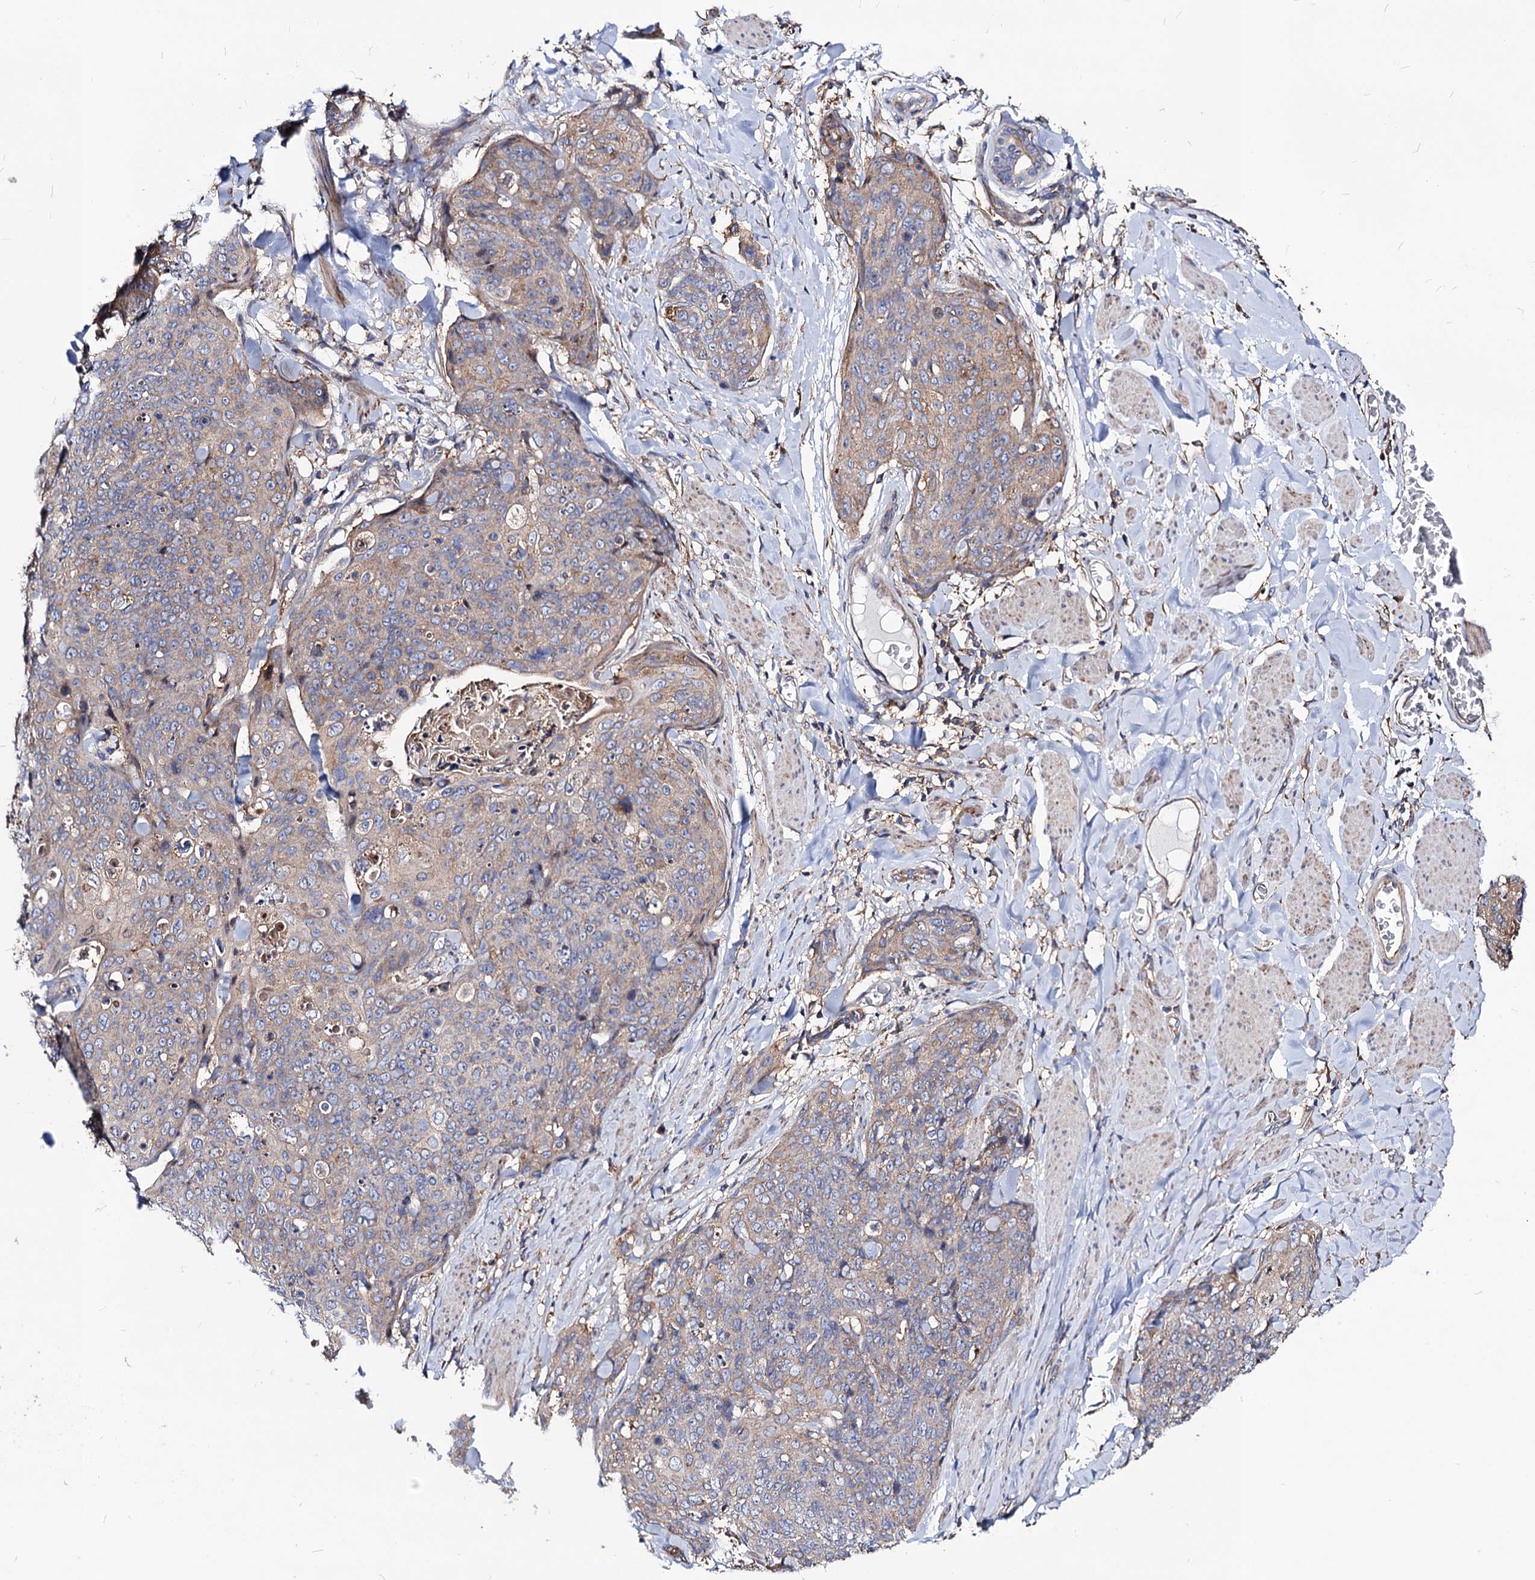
{"staining": {"intensity": "weak", "quantity": "25%-75%", "location": "cytoplasmic/membranous"}, "tissue": "skin cancer", "cell_type": "Tumor cells", "image_type": "cancer", "snomed": [{"axis": "morphology", "description": "Squamous cell carcinoma, NOS"}, {"axis": "topography", "description": "Skin"}, {"axis": "topography", "description": "Vulva"}], "caption": "Weak cytoplasmic/membranous protein expression is appreciated in about 25%-75% of tumor cells in squamous cell carcinoma (skin).", "gene": "DYDC1", "patient": {"sex": "female", "age": 85}}